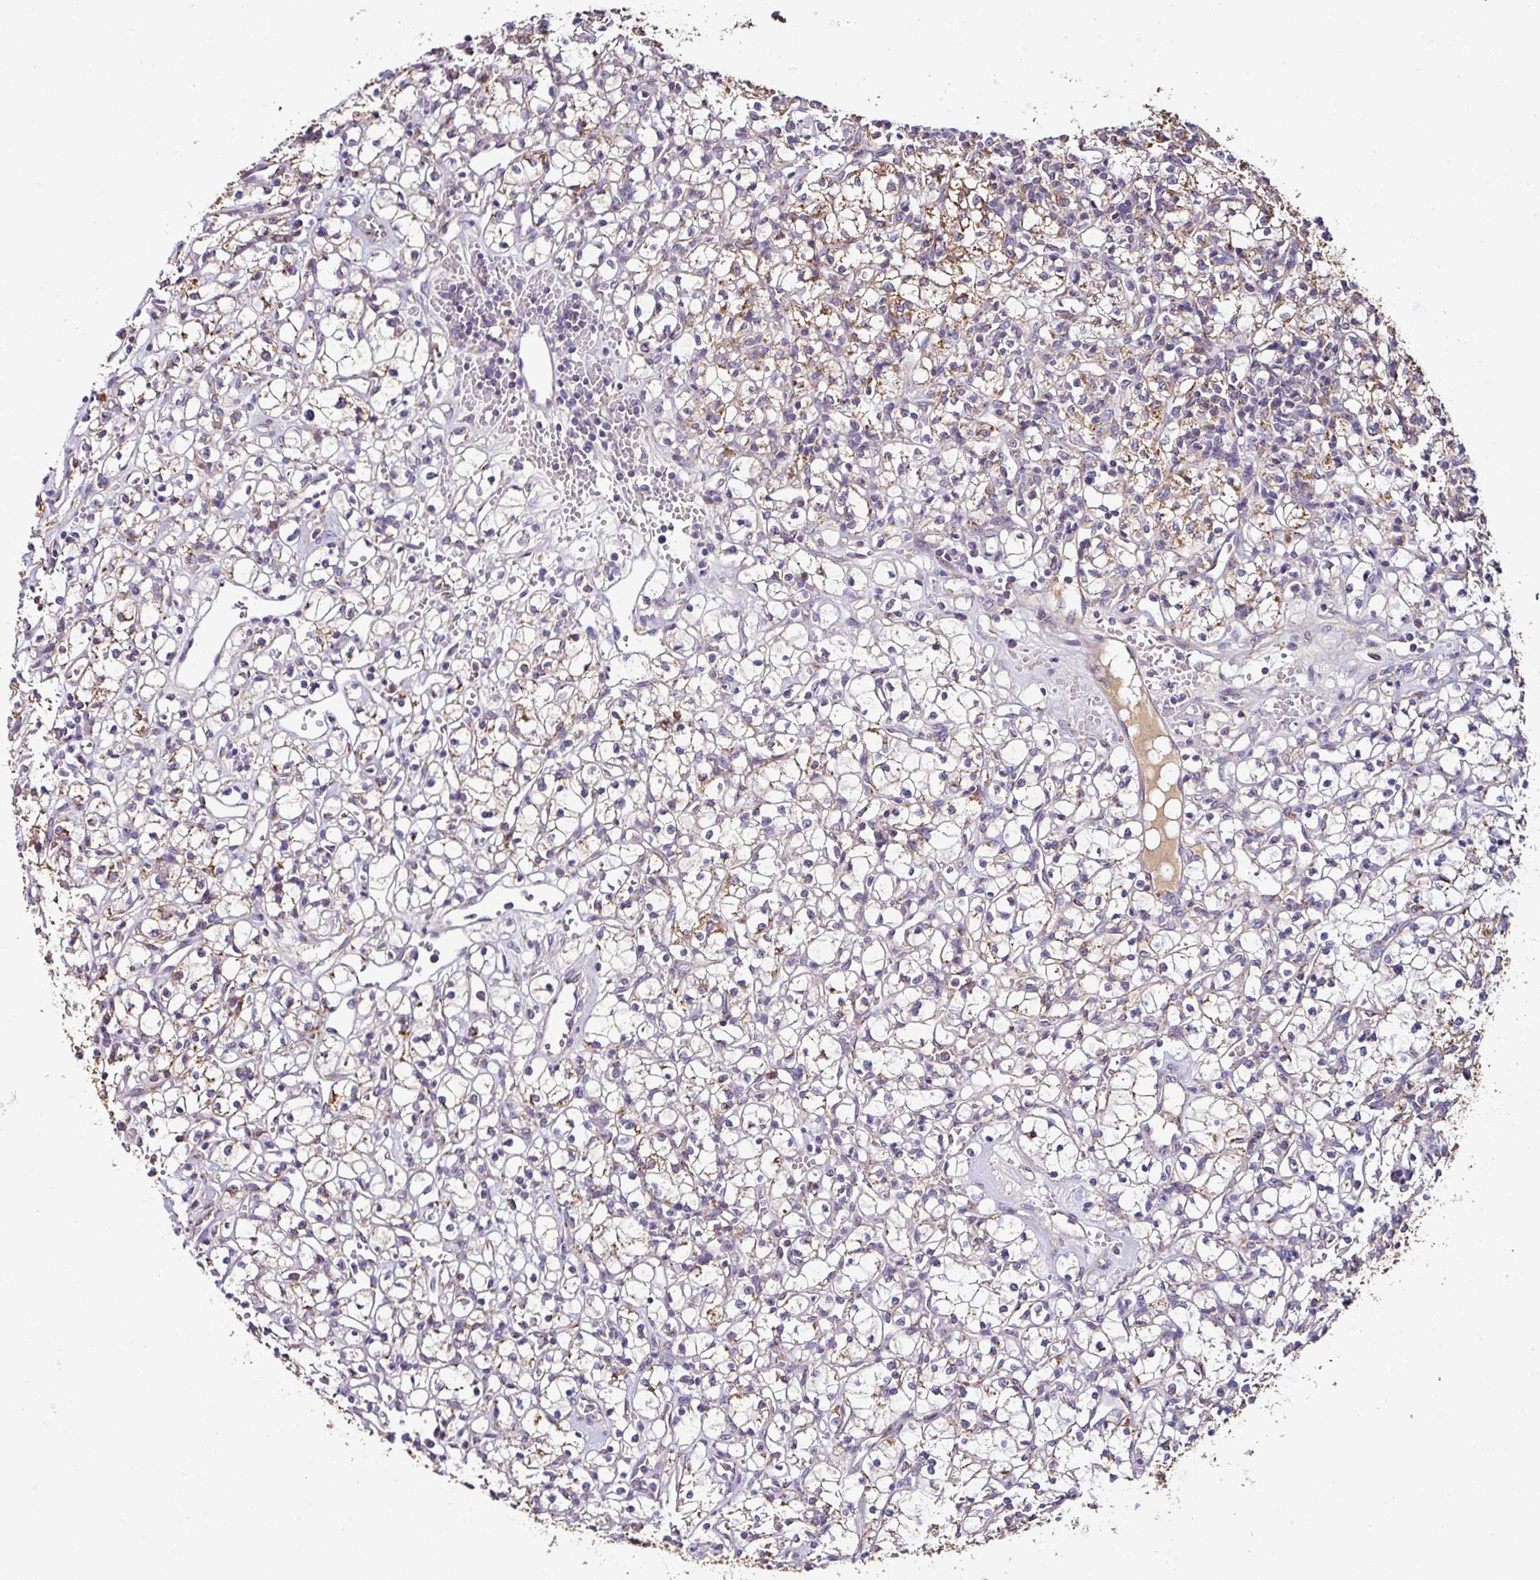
{"staining": {"intensity": "moderate", "quantity": "25%-75%", "location": "cytoplasmic/membranous"}, "tissue": "renal cancer", "cell_type": "Tumor cells", "image_type": "cancer", "snomed": [{"axis": "morphology", "description": "Adenocarcinoma, NOS"}, {"axis": "topography", "description": "Kidney"}], "caption": "This histopathology image reveals immunohistochemistry staining of adenocarcinoma (renal), with medium moderate cytoplasmic/membranous staining in approximately 25%-75% of tumor cells.", "gene": "CPD", "patient": {"sex": "female", "age": 59}}